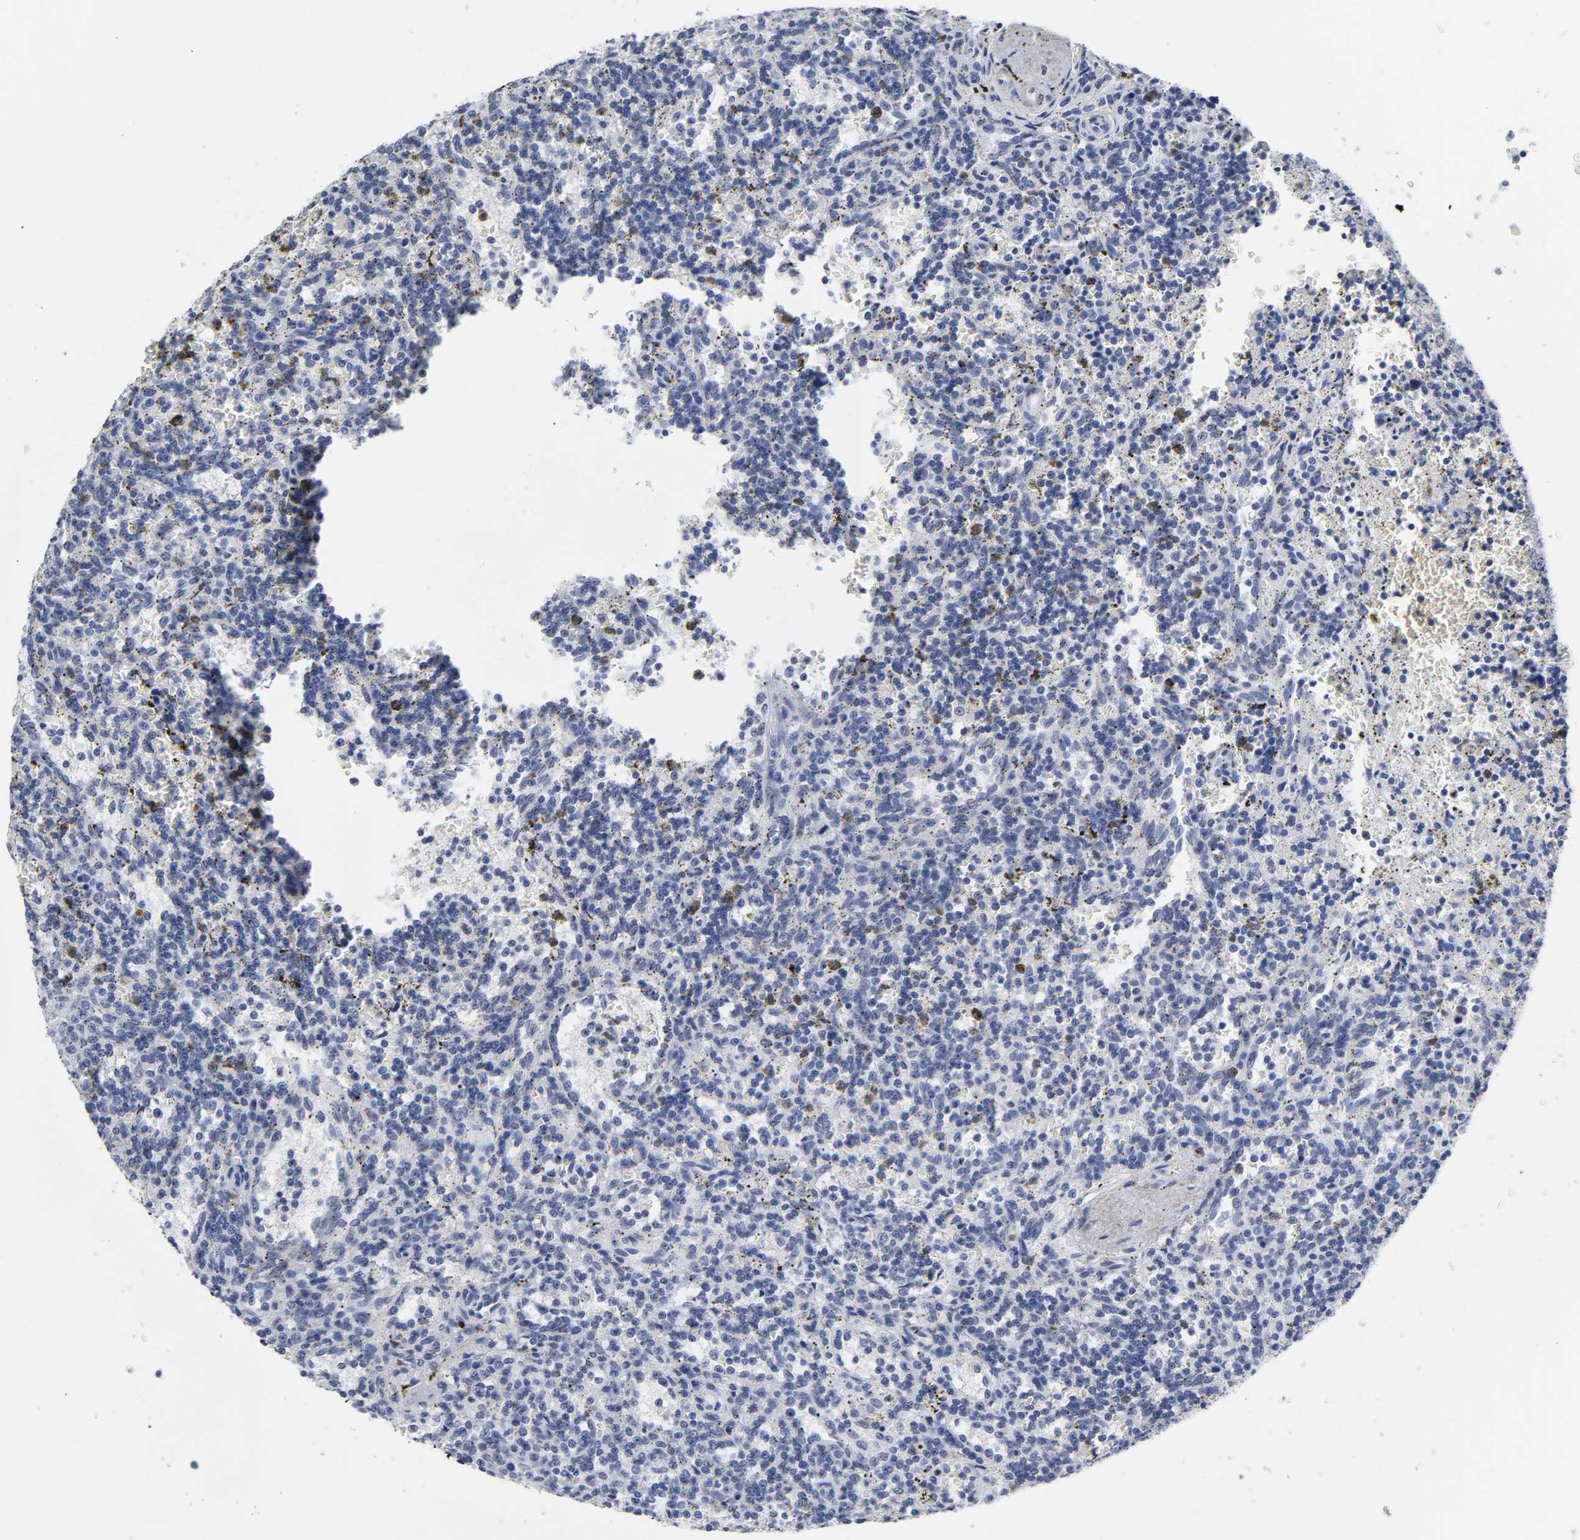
{"staining": {"intensity": "negative", "quantity": "none", "location": "none"}, "tissue": "lymphoma", "cell_type": "Tumor cells", "image_type": "cancer", "snomed": [{"axis": "morphology", "description": "Malignant lymphoma, non-Hodgkin's type, Low grade"}, {"axis": "topography", "description": "Spleen"}], "caption": "Lymphoma stained for a protein using immunohistochemistry demonstrates no expression tumor cells.", "gene": "GRHL2", "patient": {"sex": "male", "age": 73}}